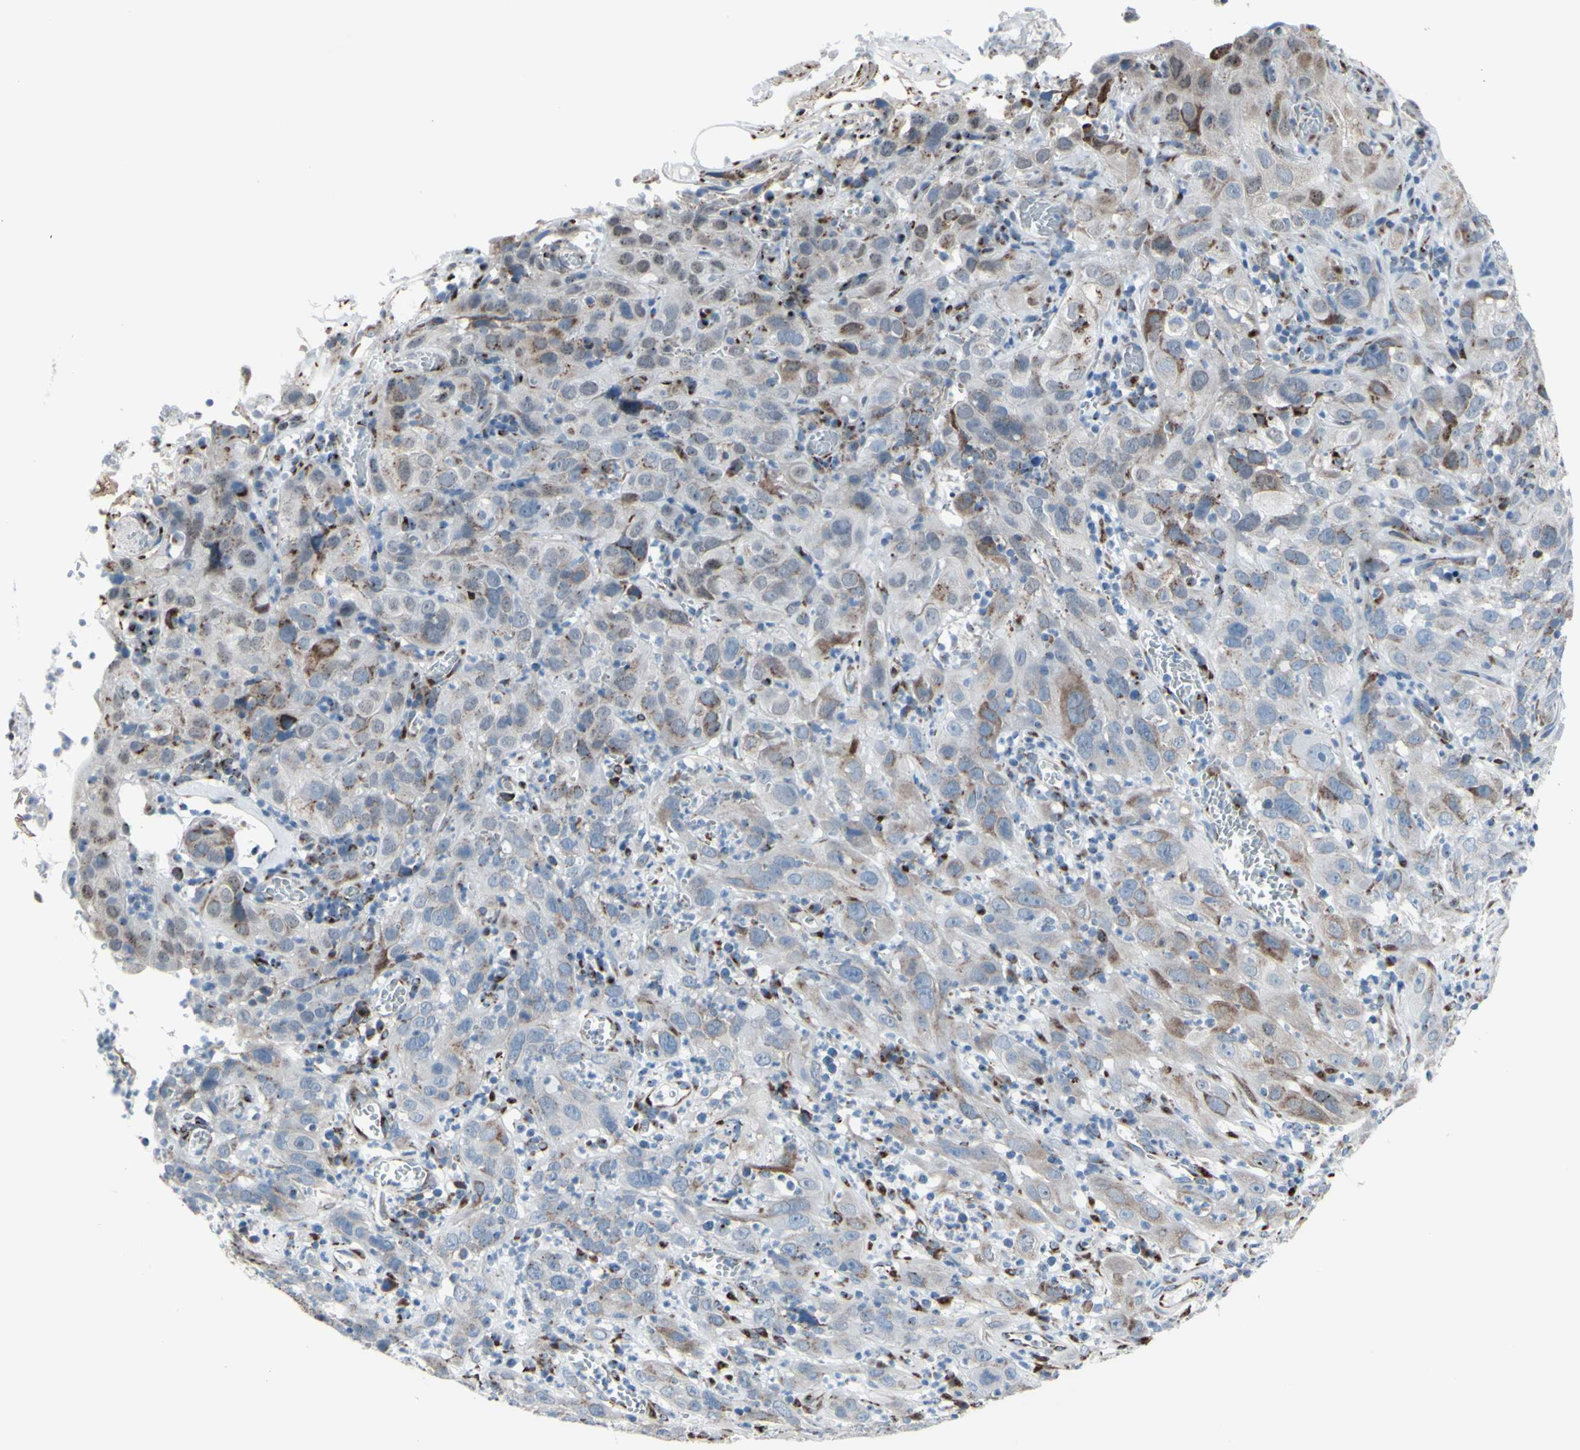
{"staining": {"intensity": "moderate", "quantity": "<25%", "location": "cytoplasmic/membranous"}, "tissue": "cervical cancer", "cell_type": "Tumor cells", "image_type": "cancer", "snomed": [{"axis": "morphology", "description": "Squamous cell carcinoma, NOS"}, {"axis": "topography", "description": "Cervix"}], "caption": "A histopathology image of human cervical cancer (squamous cell carcinoma) stained for a protein demonstrates moderate cytoplasmic/membranous brown staining in tumor cells. (Brightfield microscopy of DAB IHC at high magnification).", "gene": "GLG1", "patient": {"sex": "female", "age": 32}}